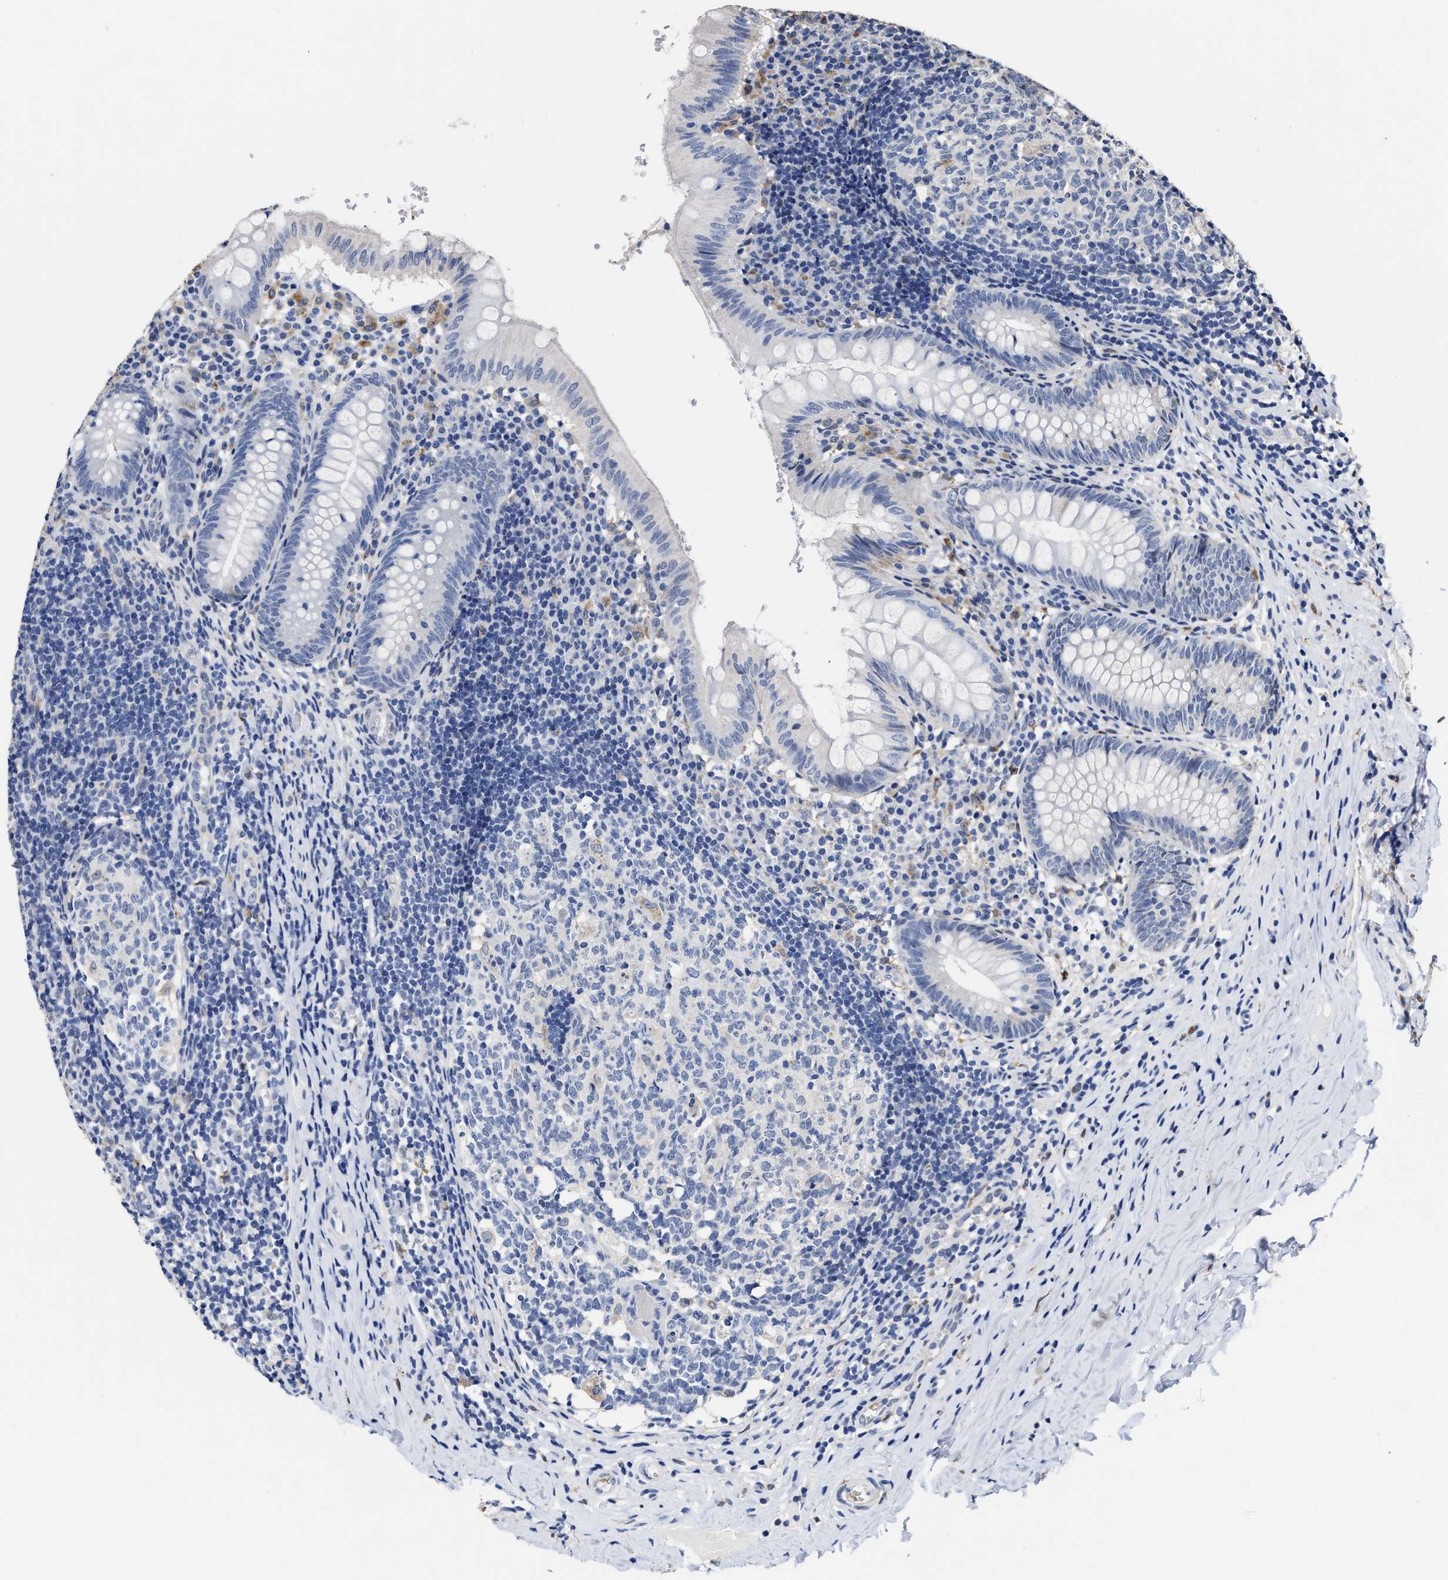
{"staining": {"intensity": "negative", "quantity": "none", "location": "none"}, "tissue": "appendix", "cell_type": "Glandular cells", "image_type": "normal", "snomed": [{"axis": "morphology", "description": "Normal tissue, NOS"}, {"axis": "topography", "description": "Appendix"}], "caption": "This image is of benign appendix stained with IHC to label a protein in brown with the nuclei are counter-stained blue. There is no positivity in glandular cells.", "gene": "ZFAT", "patient": {"sex": "male", "age": 8}}